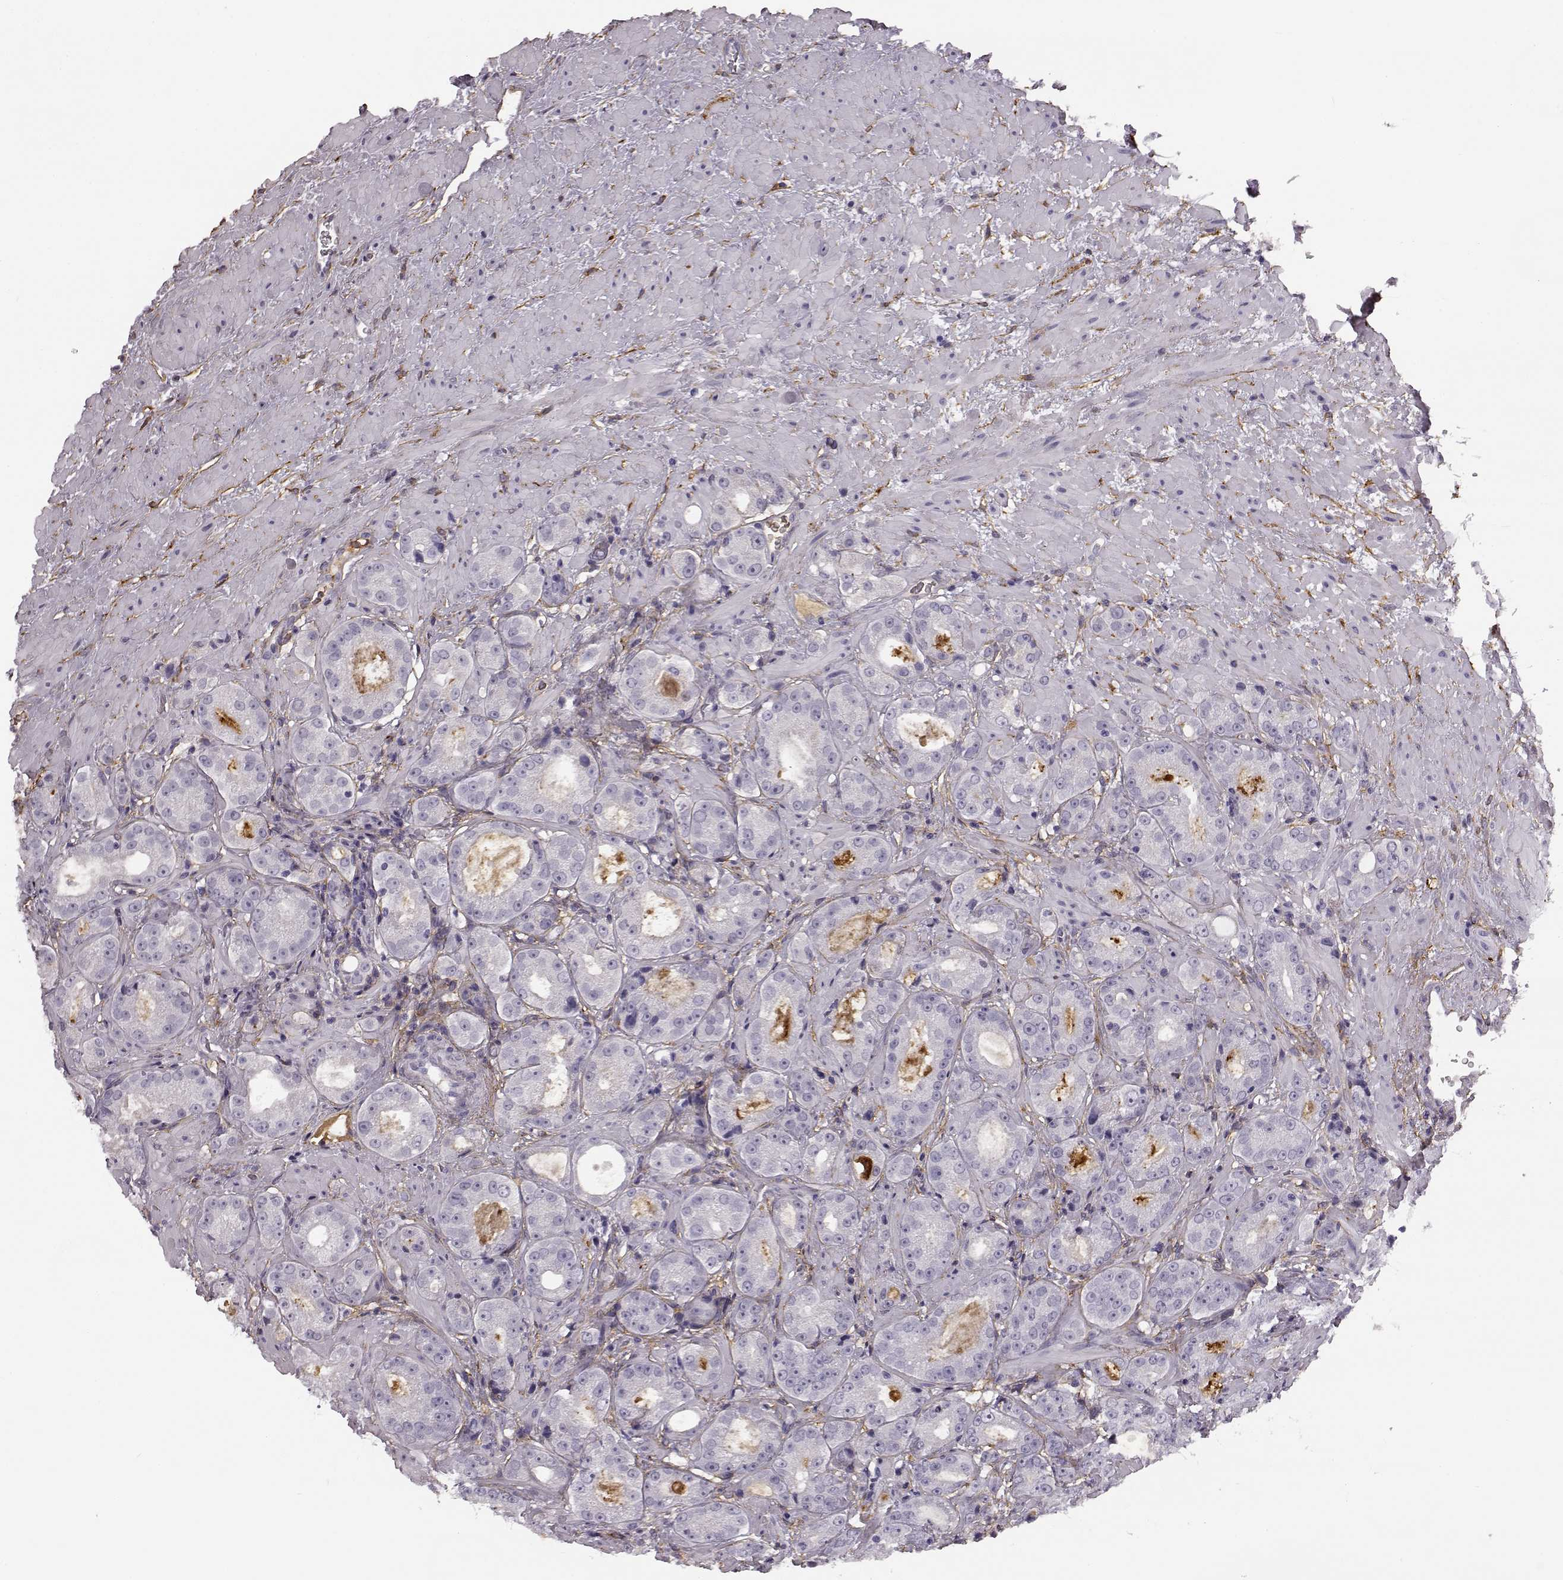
{"staining": {"intensity": "negative", "quantity": "none", "location": "none"}, "tissue": "prostate cancer", "cell_type": "Tumor cells", "image_type": "cancer", "snomed": [{"axis": "morphology", "description": "Normal tissue, NOS"}, {"axis": "morphology", "description": "Adenocarcinoma, High grade"}, {"axis": "topography", "description": "Prostate"}], "caption": "High magnification brightfield microscopy of prostate adenocarcinoma (high-grade) stained with DAB (3,3'-diaminobenzidine) (brown) and counterstained with hematoxylin (blue): tumor cells show no significant staining.", "gene": "TRIM69", "patient": {"sex": "male", "age": 83}}